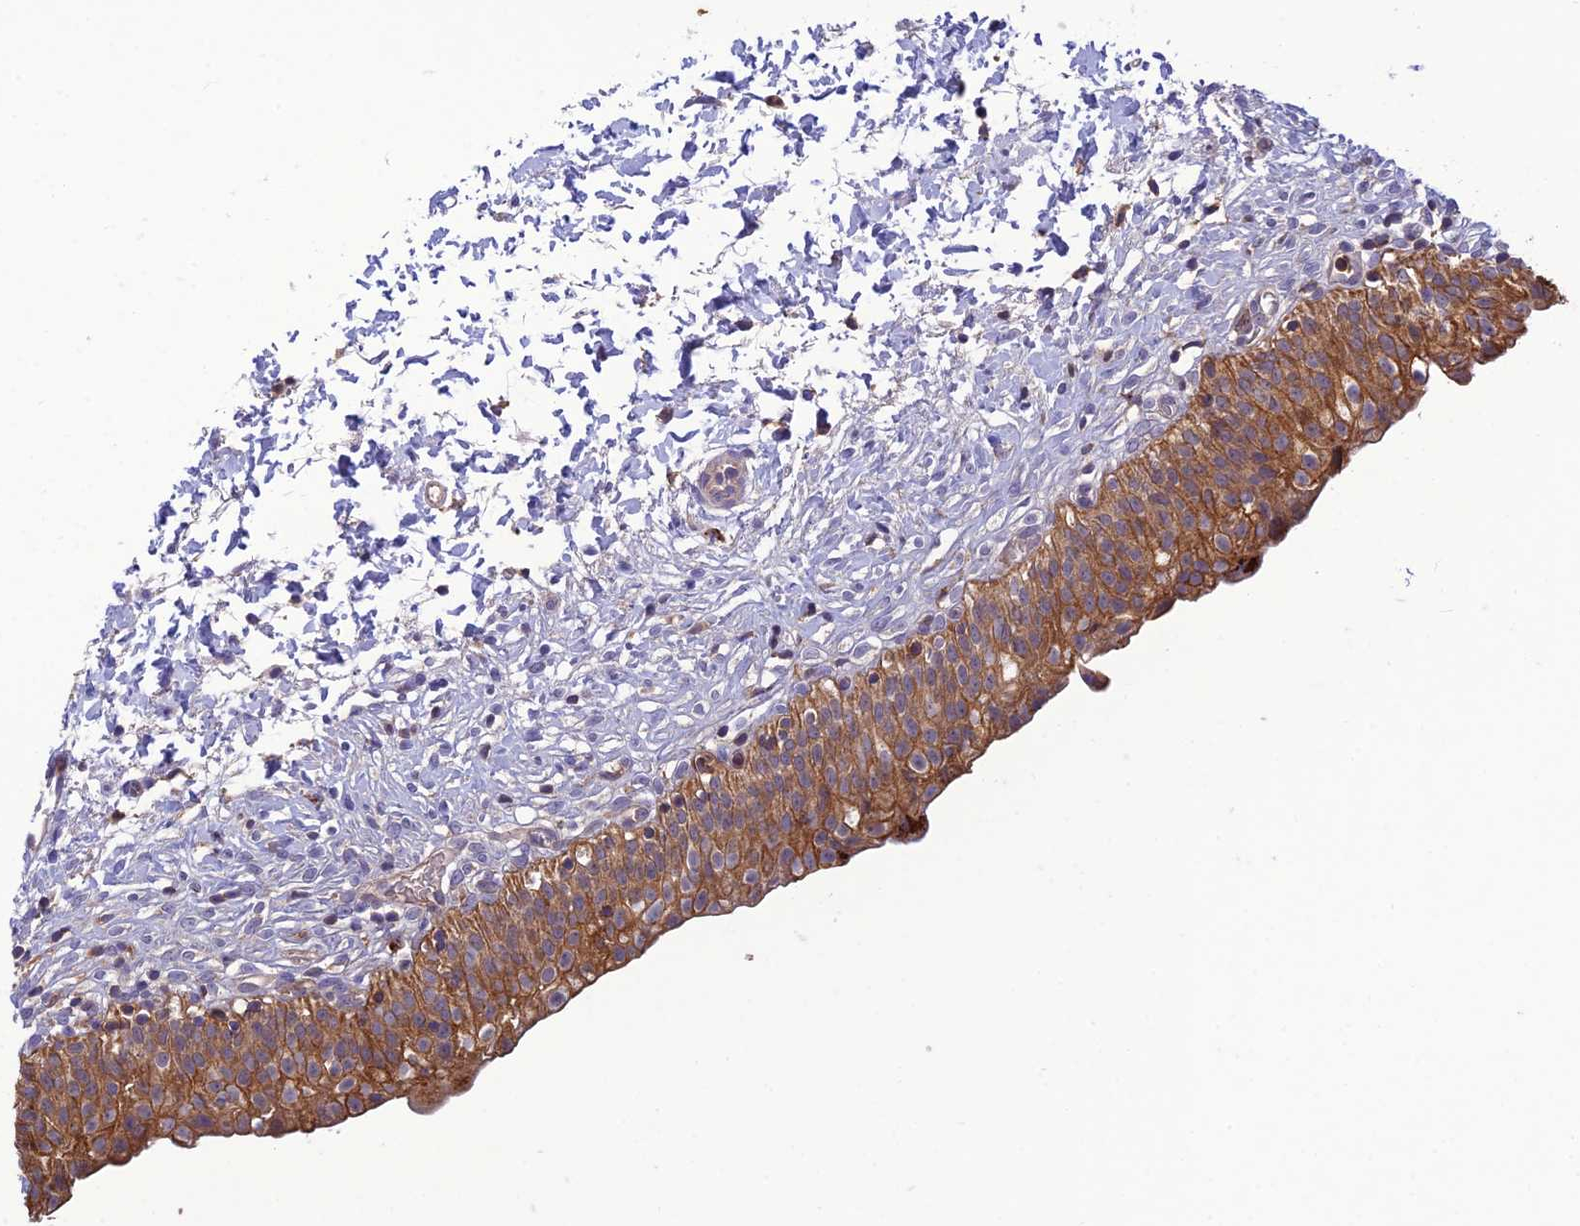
{"staining": {"intensity": "moderate", "quantity": ">75%", "location": "cytoplasmic/membranous"}, "tissue": "urinary bladder", "cell_type": "Urothelial cells", "image_type": "normal", "snomed": [{"axis": "morphology", "description": "Normal tissue, NOS"}, {"axis": "topography", "description": "Urinary bladder"}], "caption": "Urinary bladder stained with a brown dye shows moderate cytoplasmic/membranous positive positivity in approximately >75% of urothelial cells.", "gene": "IRAK3", "patient": {"sex": "male", "age": 55}}